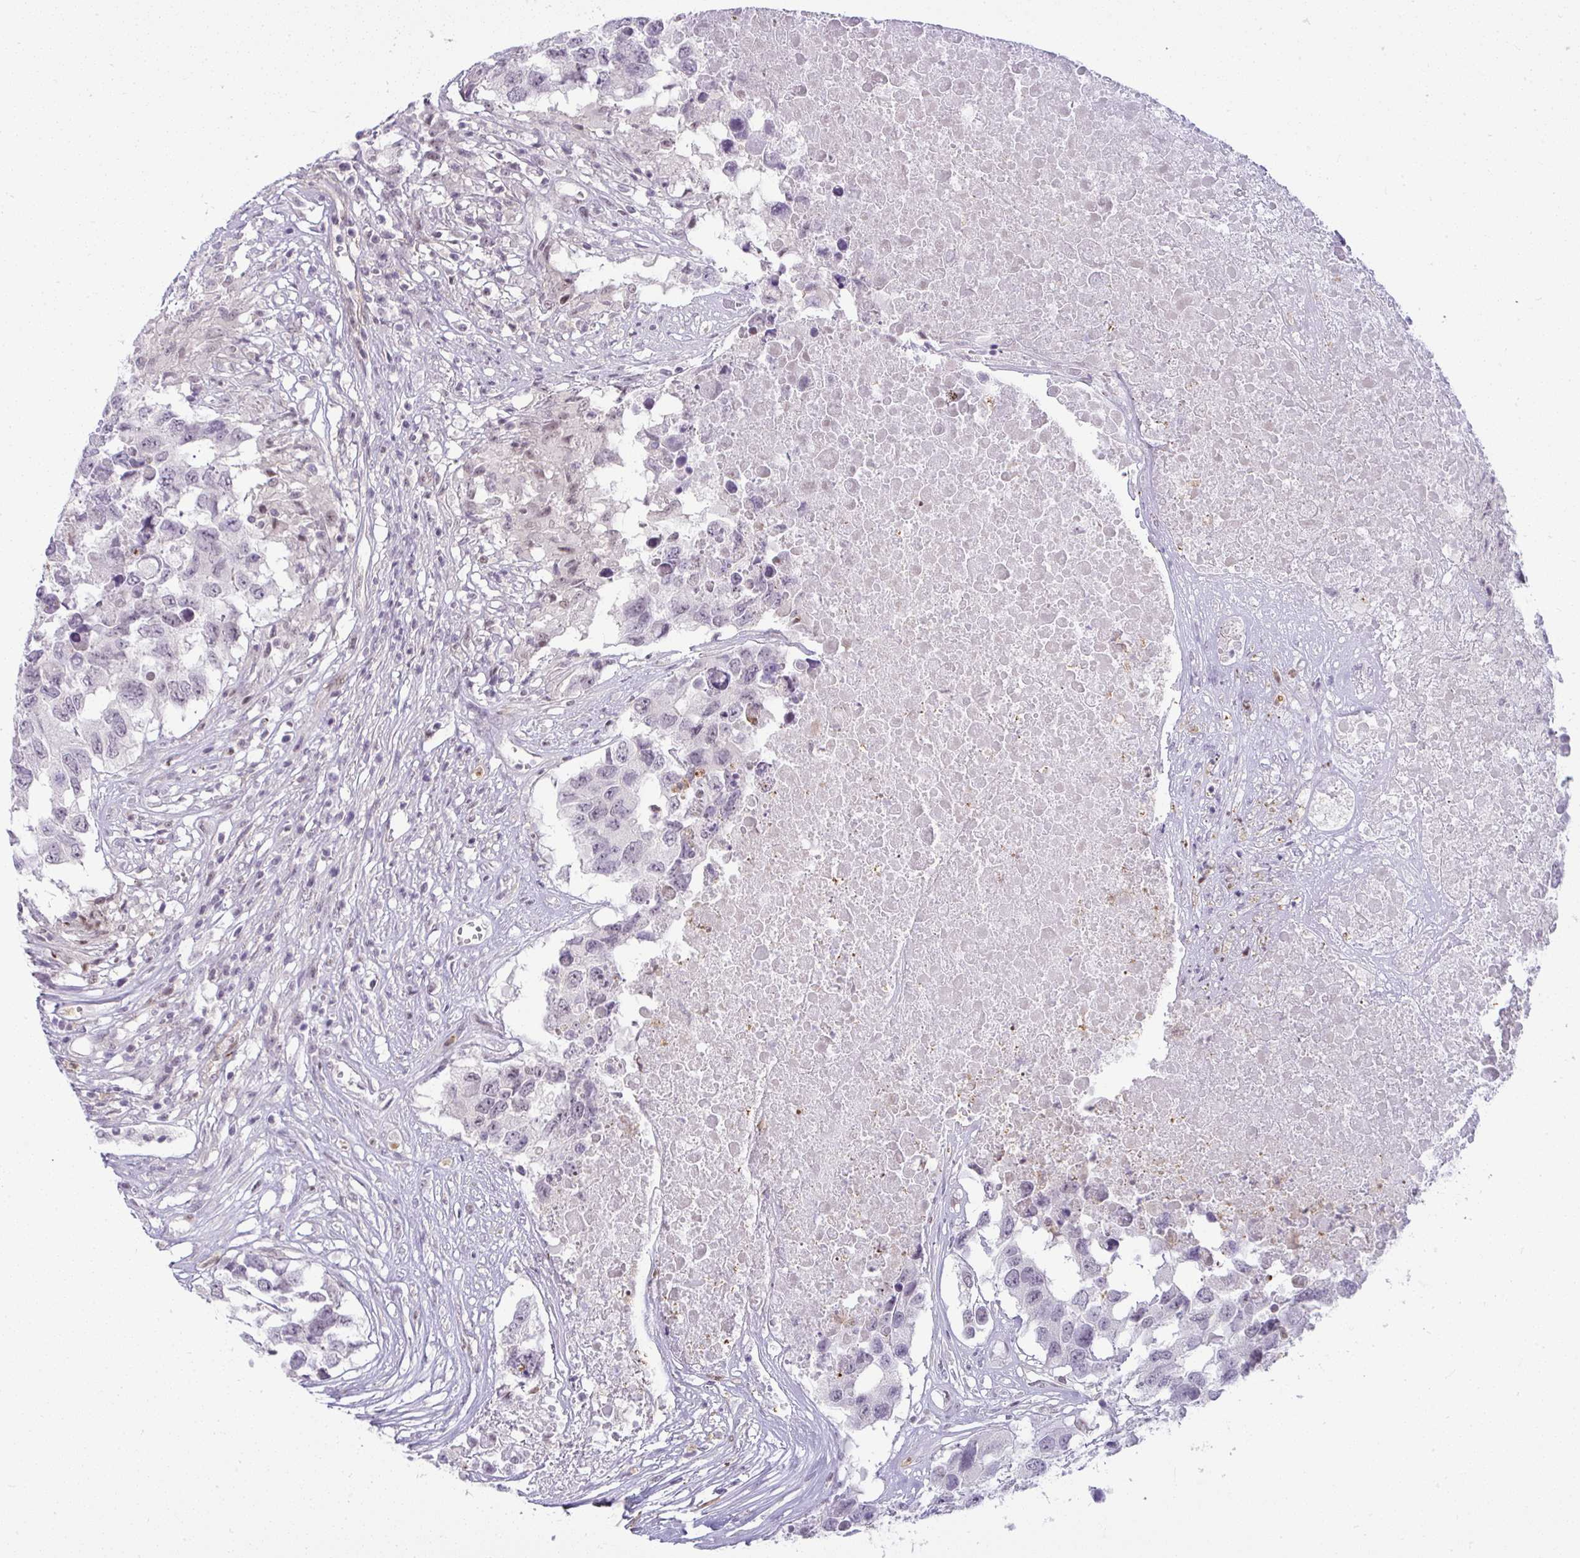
{"staining": {"intensity": "negative", "quantity": "none", "location": "none"}, "tissue": "testis cancer", "cell_type": "Tumor cells", "image_type": "cancer", "snomed": [{"axis": "morphology", "description": "Carcinoma, Embryonal, NOS"}, {"axis": "topography", "description": "Testis"}], "caption": "Human testis embryonal carcinoma stained for a protein using immunohistochemistry (IHC) shows no expression in tumor cells.", "gene": "DZIP1", "patient": {"sex": "male", "age": 83}}